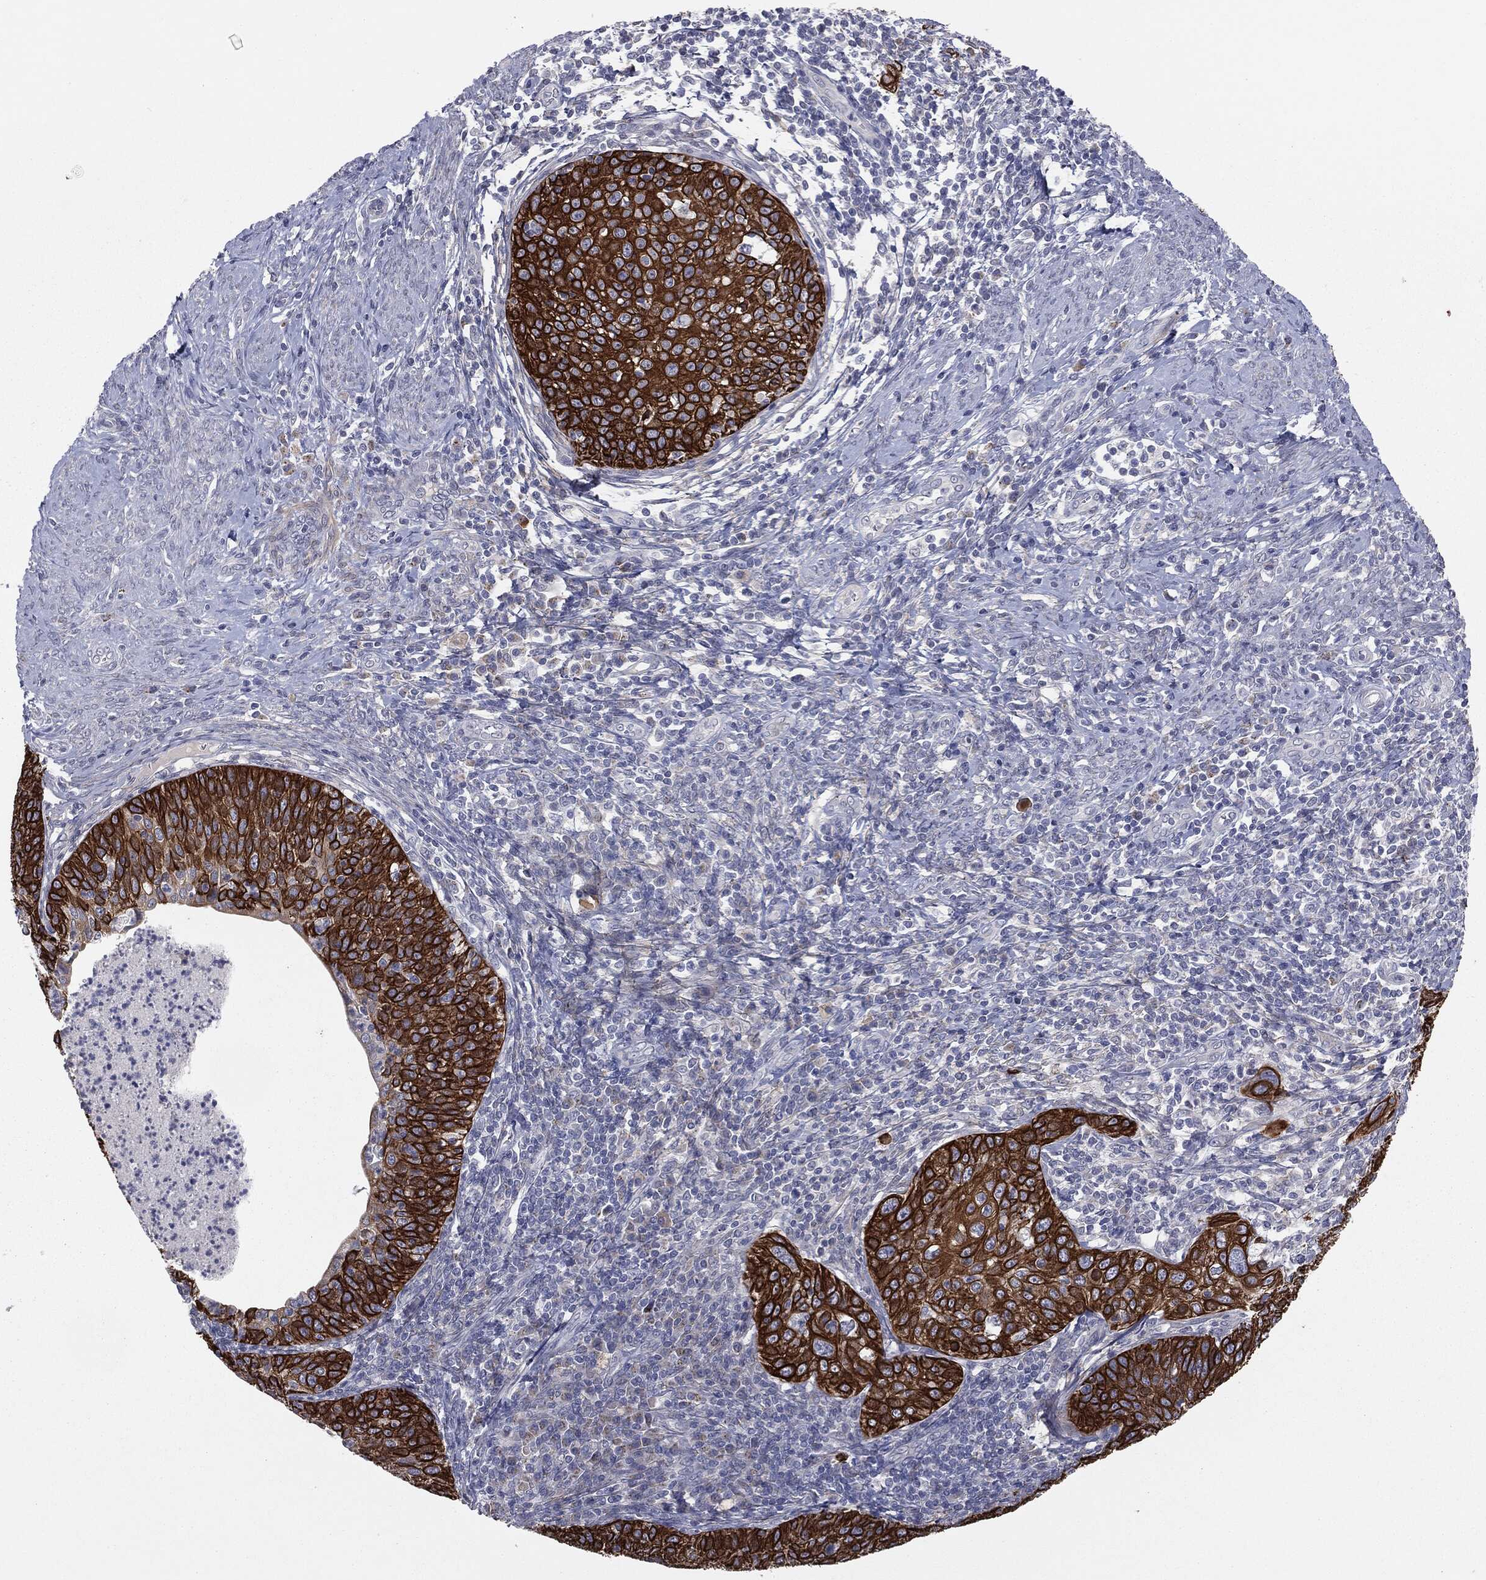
{"staining": {"intensity": "strong", "quantity": ">75%", "location": "cytoplasmic/membranous"}, "tissue": "cervical cancer", "cell_type": "Tumor cells", "image_type": "cancer", "snomed": [{"axis": "morphology", "description": "Squamous cell carcinoma, NOS"}, {"axis": "topography", "description": "Cervix"}], "caption": "Immunohistochemical staining of cervical squamous cell carcinoma reveals strong cytoplasmic/membranous protein staining in approximately >75% of tumor cells.", "gene": "KRT5", "patient": {"sex": "female", "age": 30}}